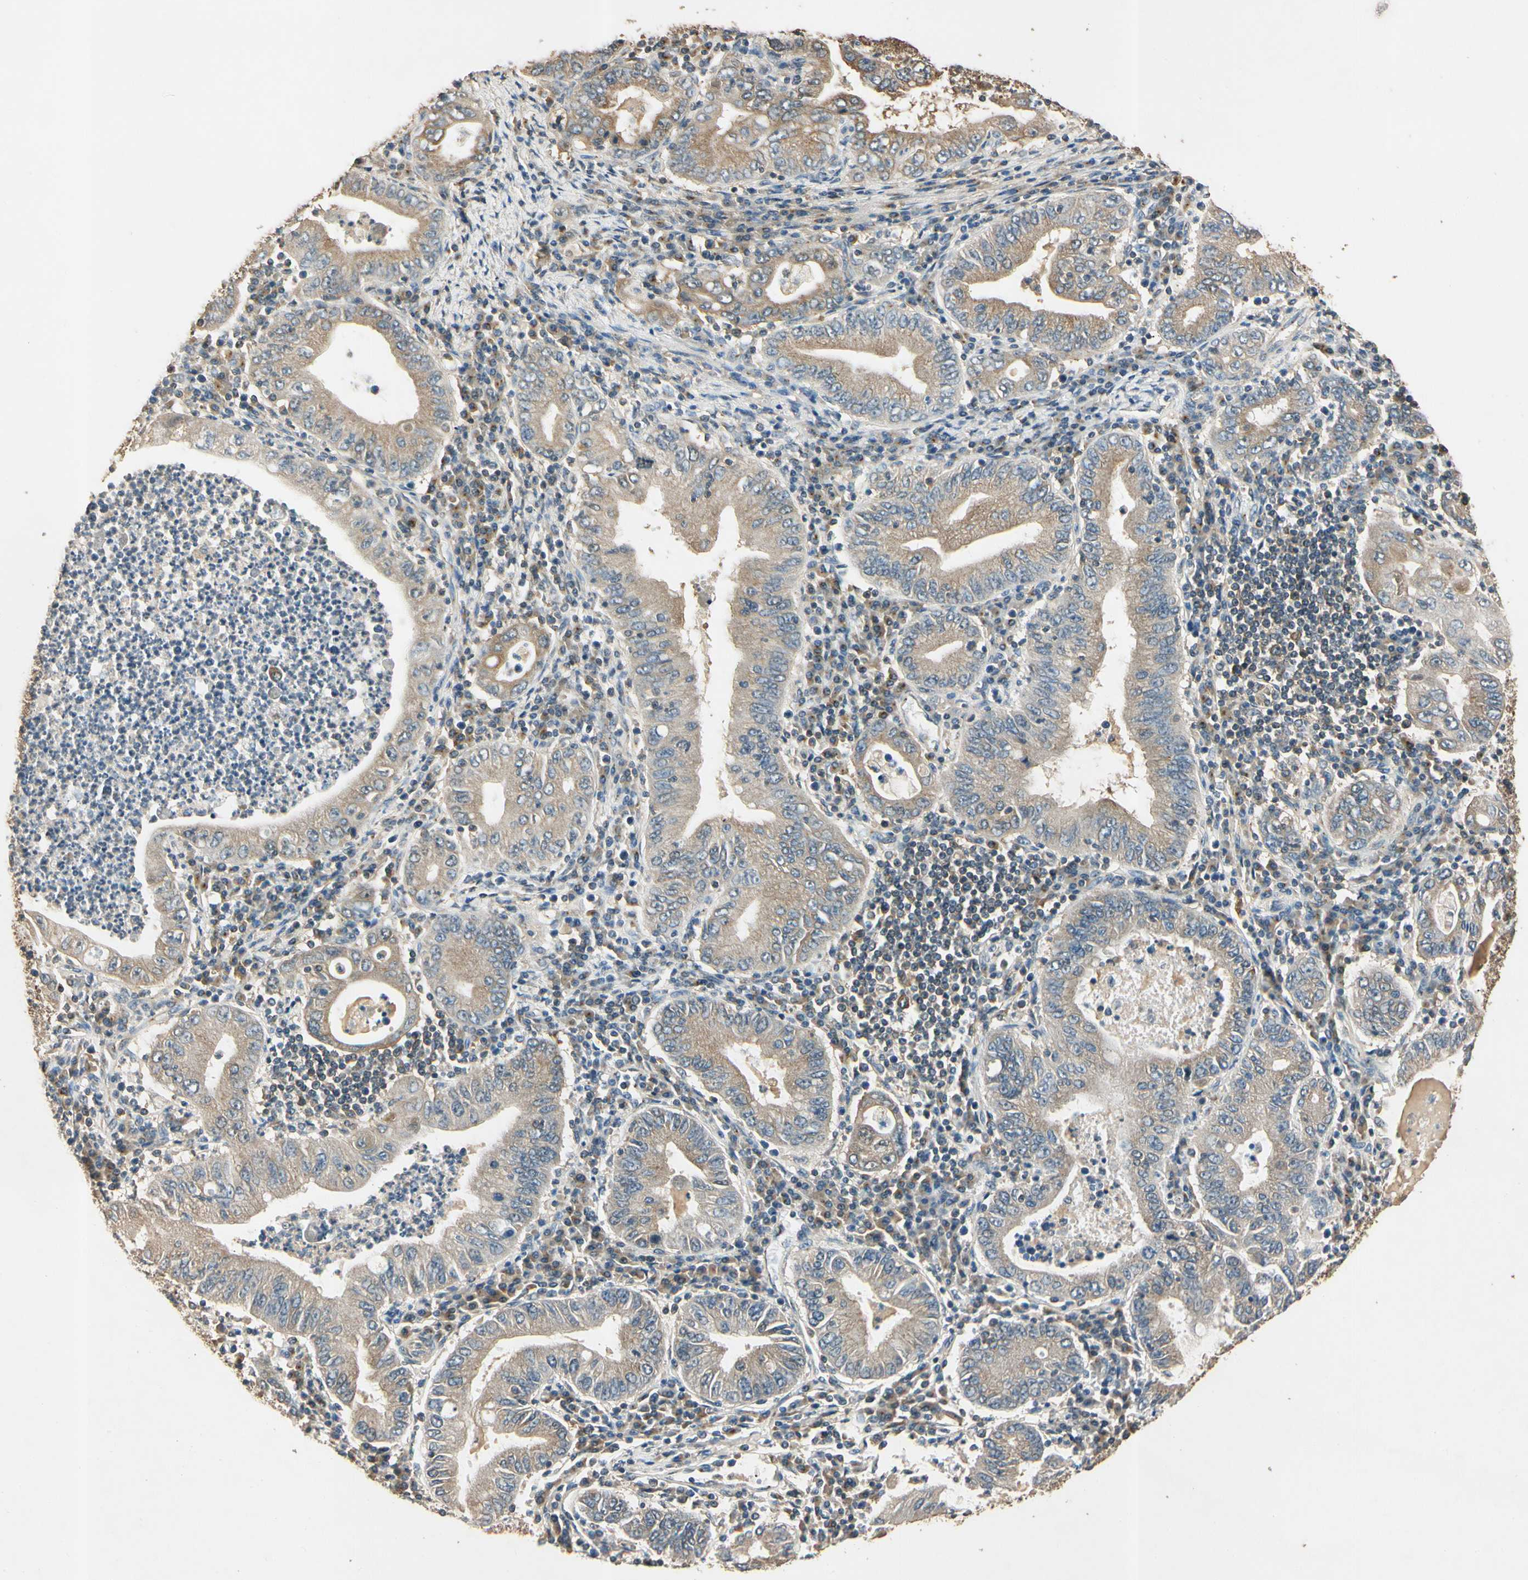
{"staining": {"intensity": "weak", "quantity": ">75%", "location": "cytoplasmic/membranous"}, "tissue": "stomach cancer", "cell_type": "Tumor cells", "image_type": "cancer", "snomed": [{"axis": "morphology", "description": "Normal tissue, NOS"}, {"axis": "morphology", "description": "Adenocarcinoma, NOS"}, {"axis": "topography", "description": "Esophagus"}, {"axis": "topography", "description": "Stomach, upper"}, {"axis": "topography", "description": "Peripheral nerve tissue"}], "caption": "Brown immunohistochemical staining in stomach cancer demonstrates weak cytoplasmic/membranous positivity in approximately >75% of tumor cells.", "gene": "AKAP9", "patient": {"sex": "male", "age": 62}}